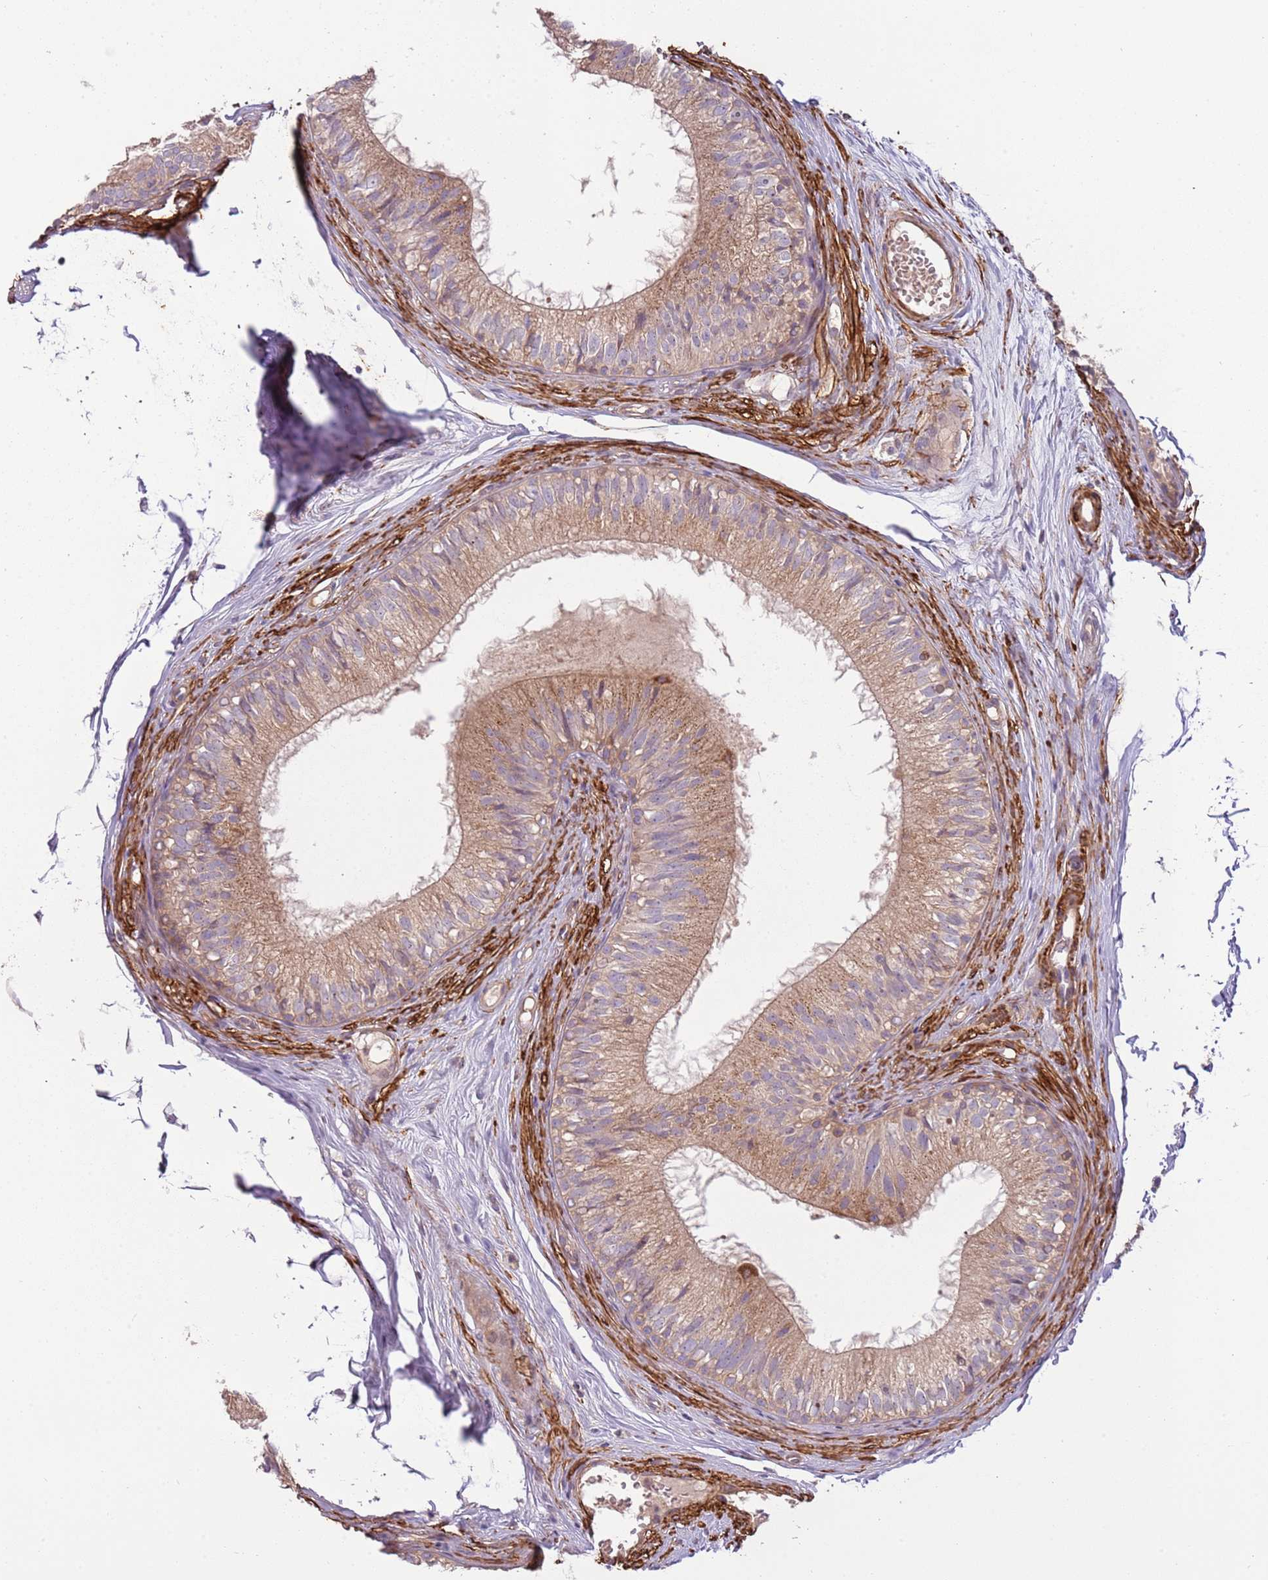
{"staining": {"intensity": "moderate", "quantity": ">75%", "location": "cytoplasmic/membranous"}, "tissue": "epididymis", "cell_type": "Glandular cells", "image_type": "normal", "snomed": [{"axis": "morphology", "description": "Normal tissue, NOS"}, {"axis": "morphology", "description": "Seminoma in situ"}, {"axis": "topography", "description": "Testis"}, {"axis": "topography", "description": "Epididymis"}], "caption": "The immunohistochemical stain labels moderate cytoplasmic/membranous staining in glandular cells of benign epididymis. Immunohistochemistry (ihc) stains the protein of interest in brown and the nuclei are stained blue.", "gene": "RNF128", "patient": {"sex": "male", "age": 28}}